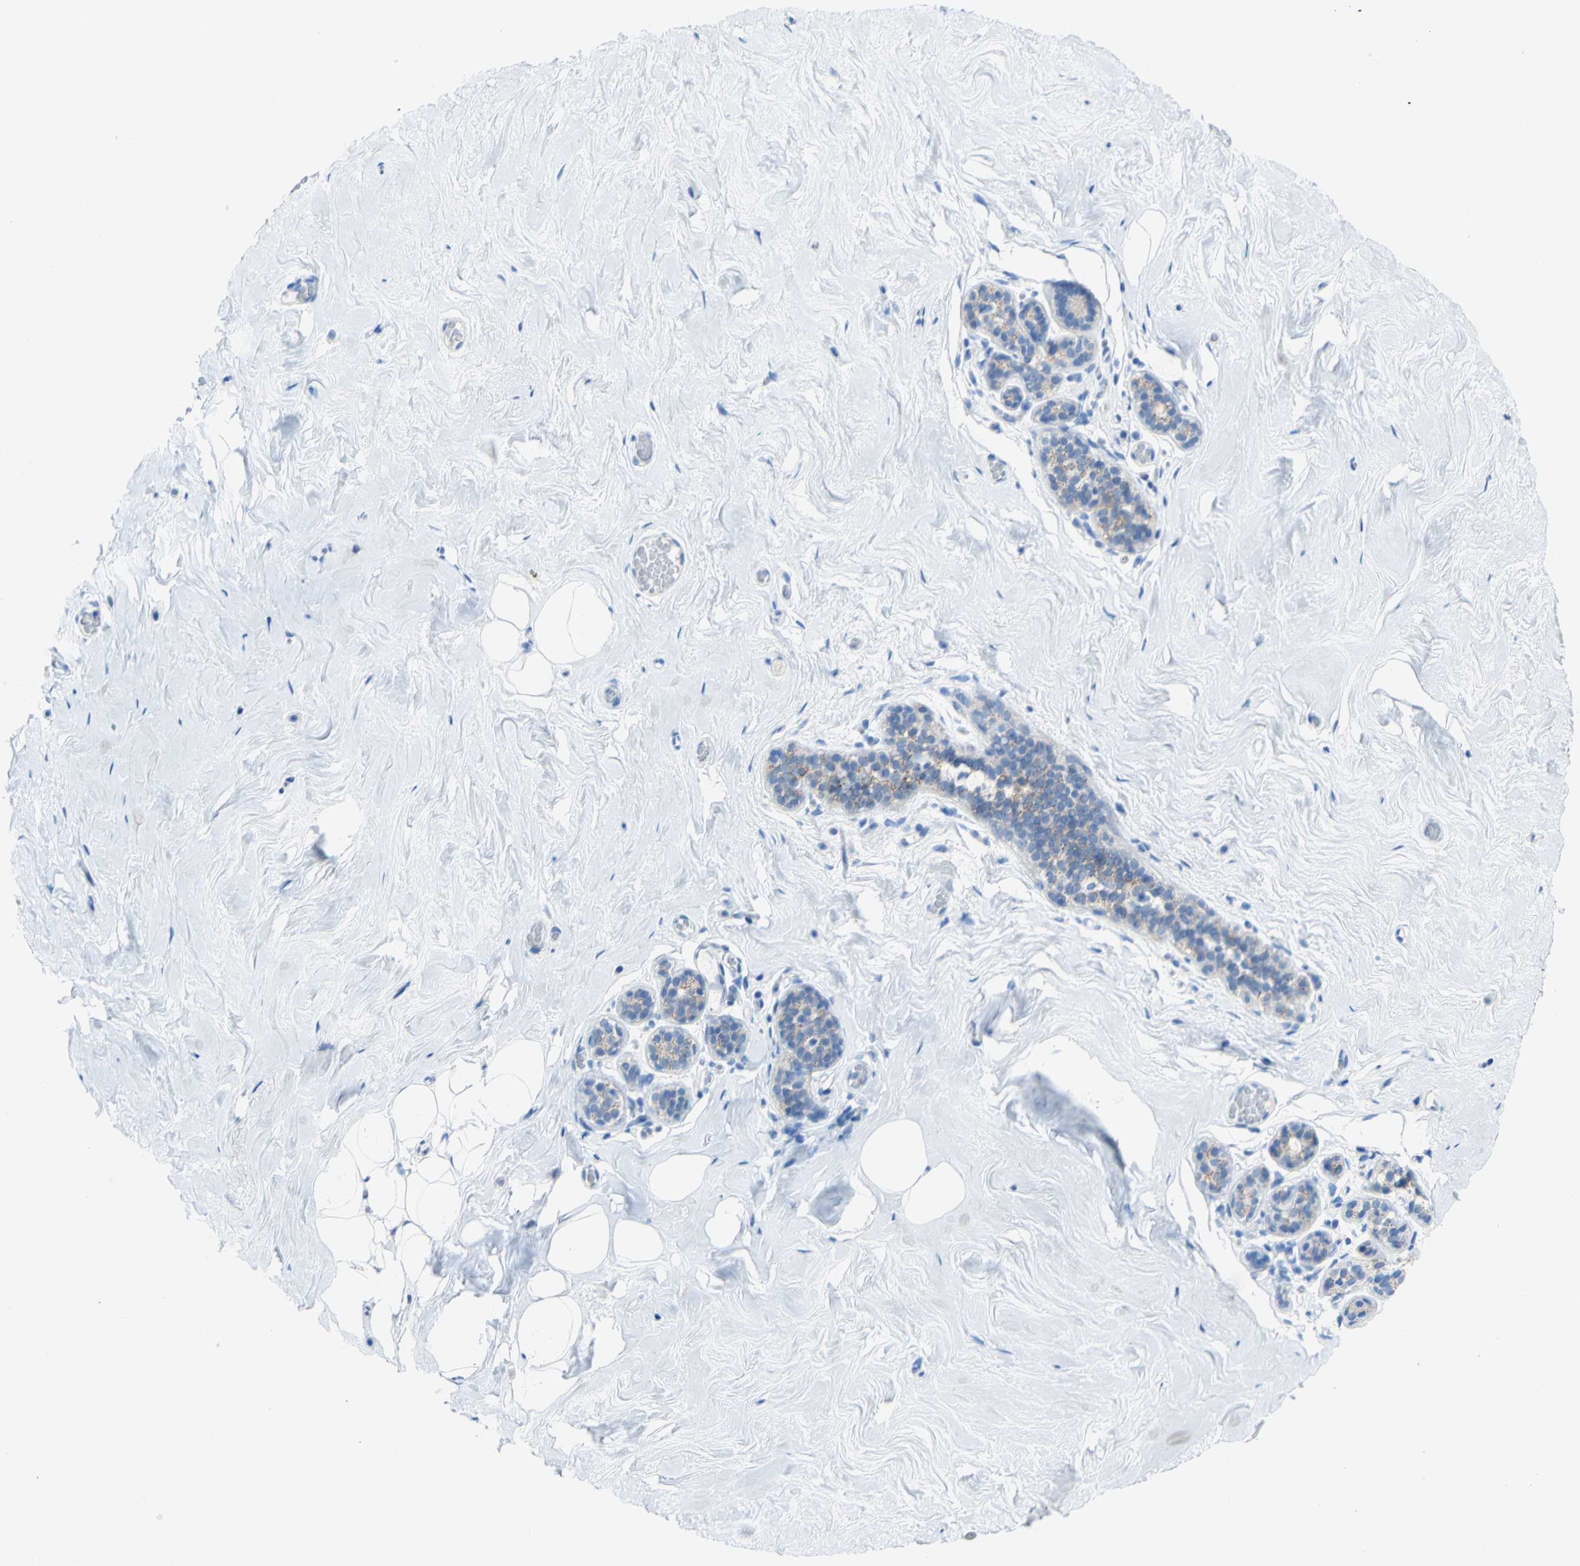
{"staining": {"intensity": "negative", "quantity": "none", "location": "none"}, "tissue": "breast", "cell_type": "Adipocytes", "image_type": "normal", "snomed": [{"axis": "morphology", "description": "Normal tissue, NOS"}, {"axis": "topography", "description": "Breast"}], "caption": "Immunohistochemical staining of benign human breast displays no significant staining in adipocytes. (DAB immunohistochemistry (IHC) with hematoxylin counter stain).", "gene": "DSC2", "patient": {"sex": "female", "age": 75}}